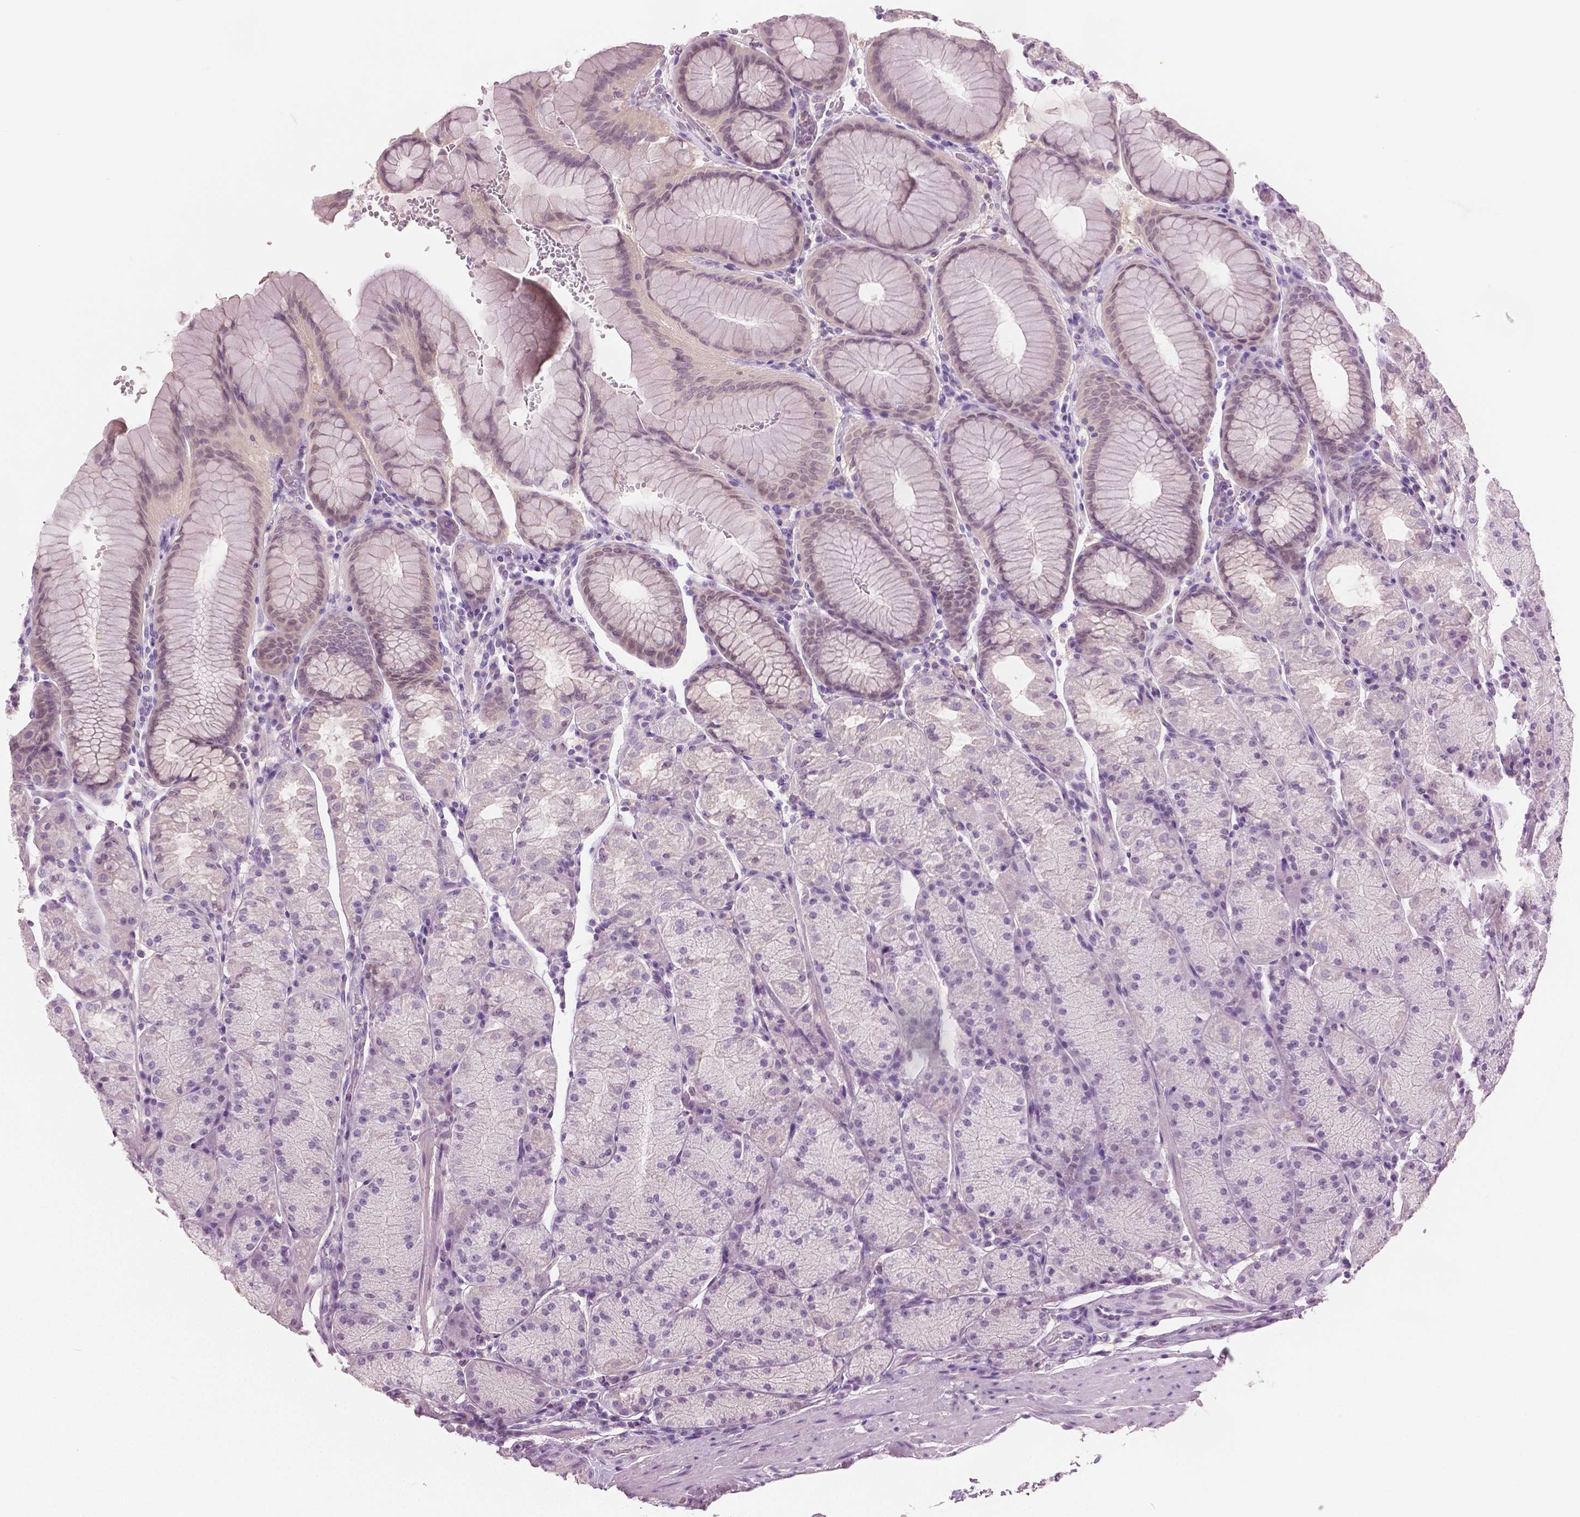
{"staining": {"intensity": "negative", "quantity": "none", "location": "none"}, "tissue": "stomach", "cell_type": "Glandular cells", "image_type": "normal", "snomed": [{"axis": "morphology", "description": "Normal tissue, NOS"}, {"axis": "topography", "description": "Stomach, upper"}, {"axis": "topography", "description": "Stomach"}], "caption": "Protein analysis of unremarkable stomach reveals no significant positivity in glandular cells. Nuclei are stained in blue.", "gene": "GALM", "patient": {"sex": "male", "age": 76}}